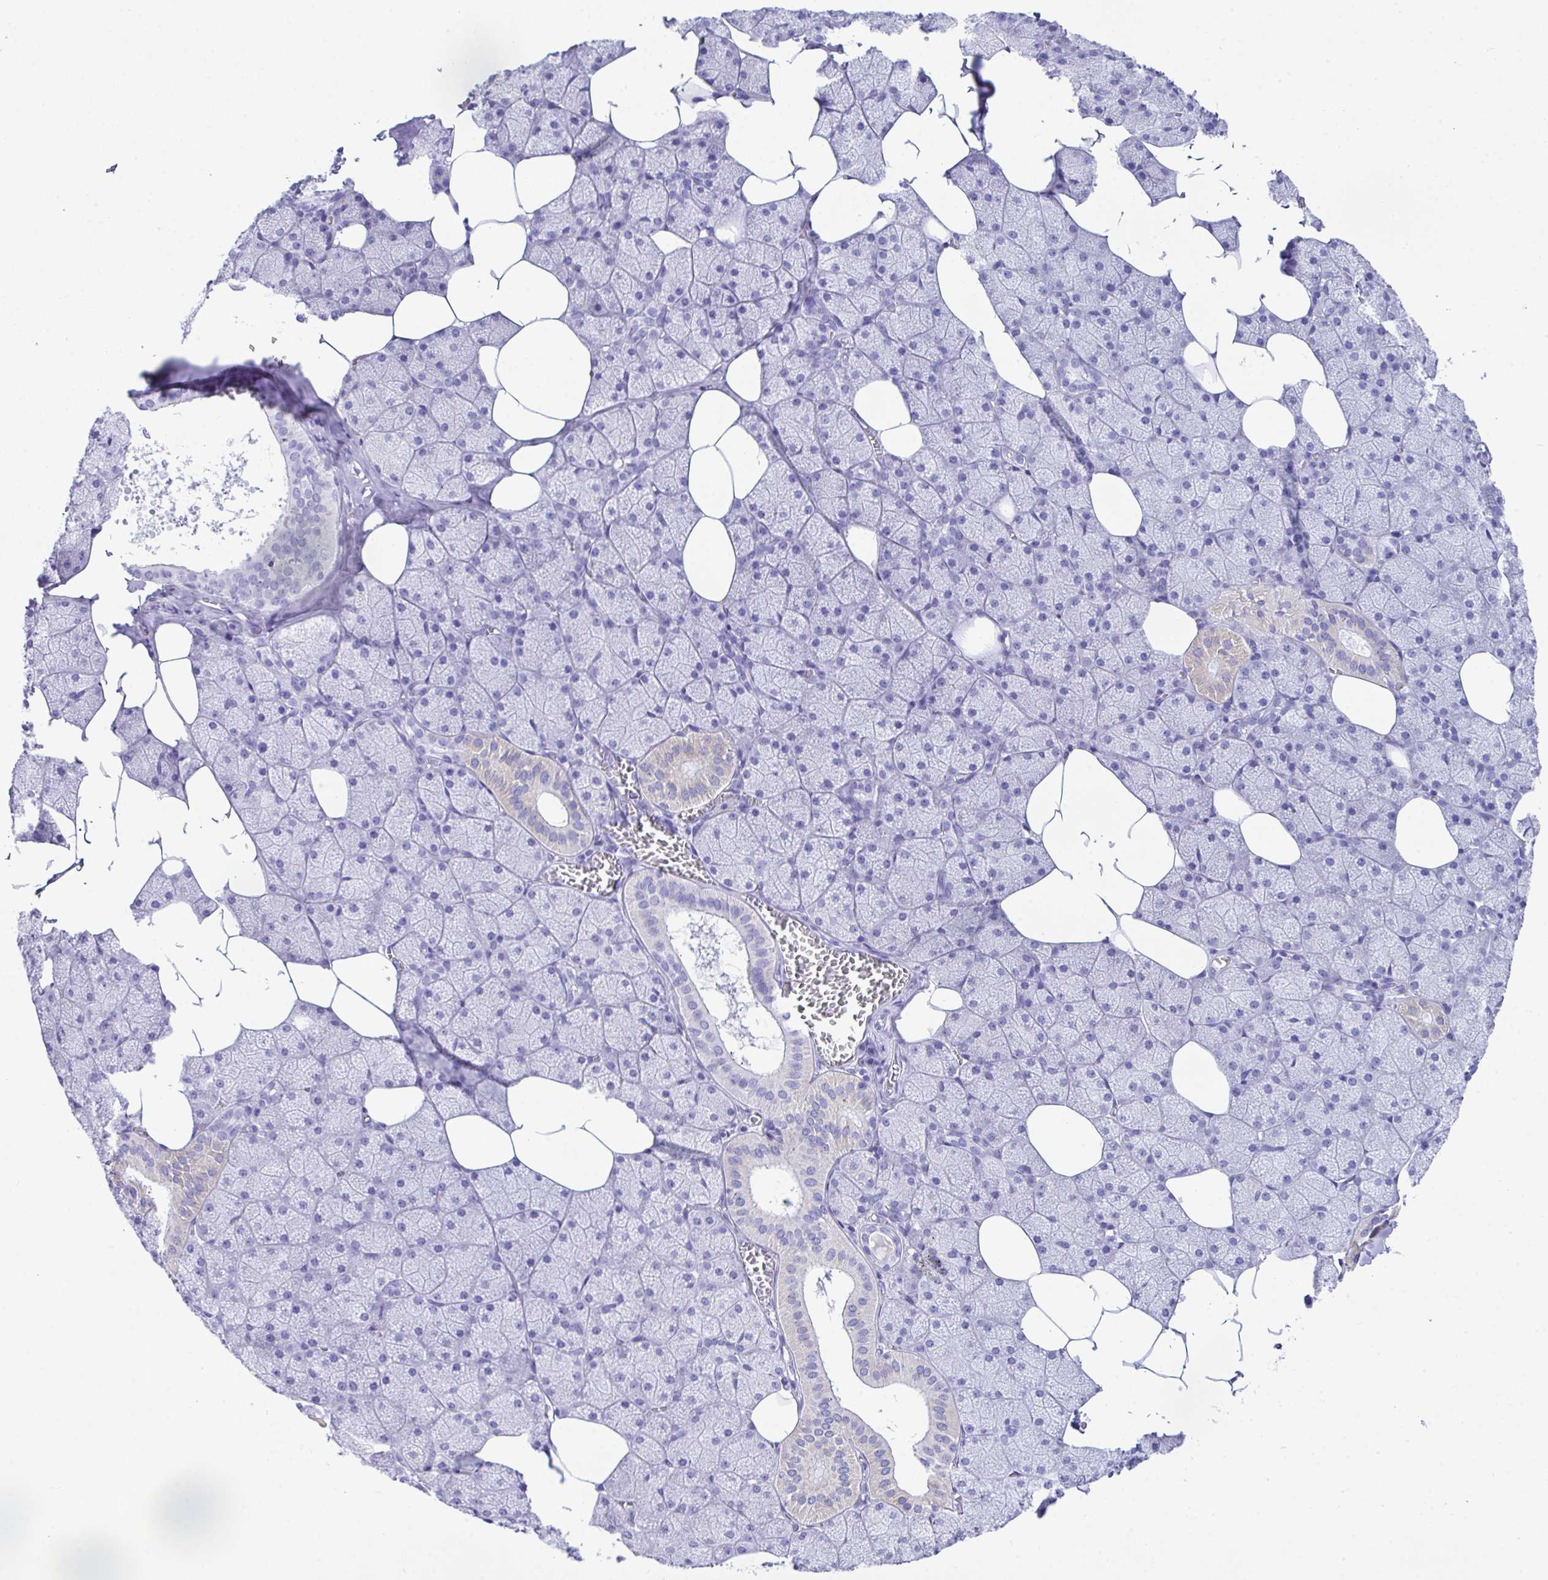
{"staining": {"intensity": "negative", "quantity": "none", "location": "none"}, "tissue": "salivary gland", "cell_type": "Glandular cells", "image_type": "normal", "snomed": [{"axis": "morphology", "description": "Normal tissue, NOS"}, {"axis": "topography", "description": "Salivary gland"}, {"axis": "topography", "description": "Peripheral nerve tissue"}], "caption": "Micrograph shows no protein positivity in glandular cells of unremarkable salivary gland.", "gene": "LGALS4", "patient": {"sex": "male", "age": 38}}